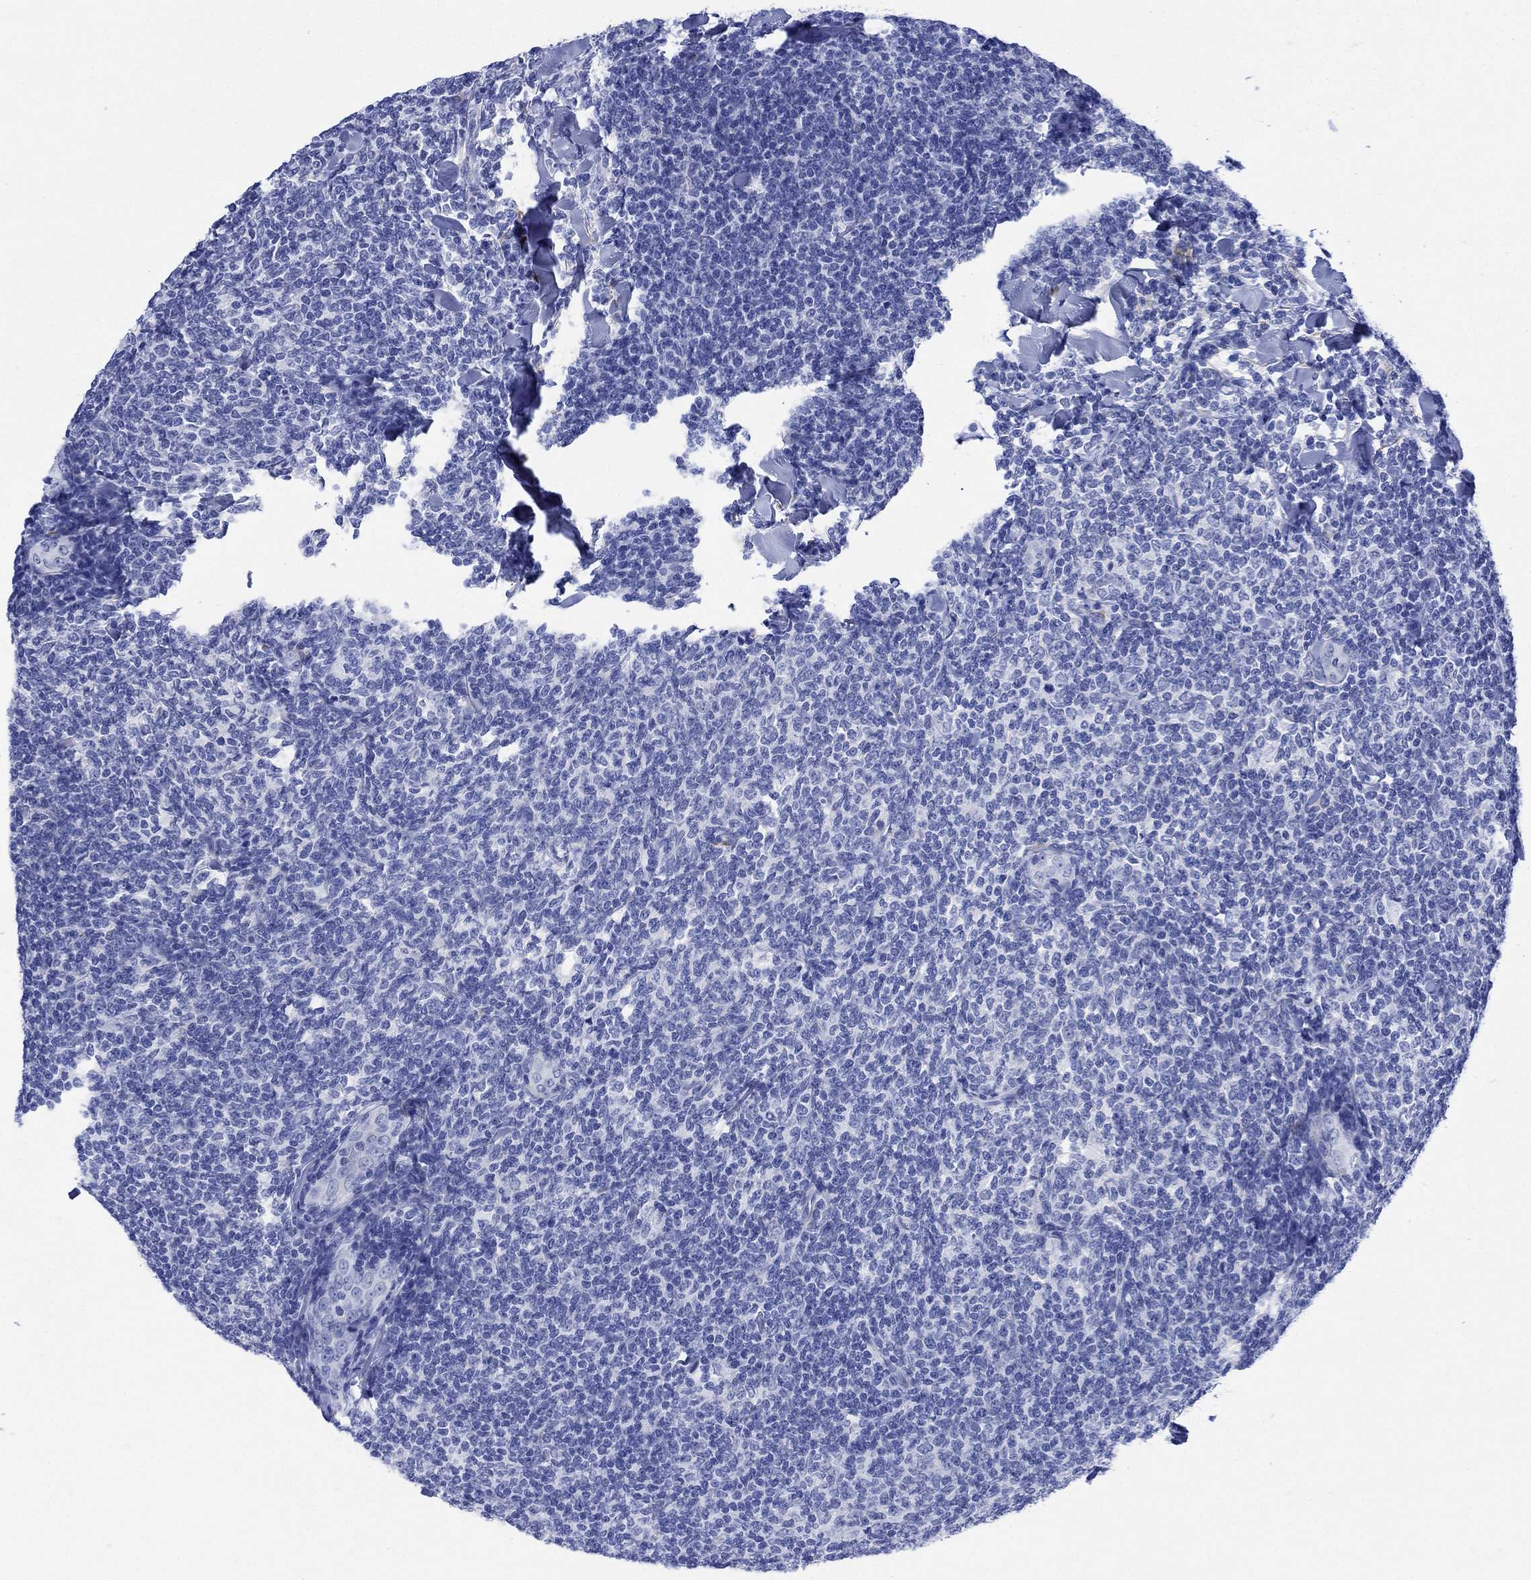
{"staining": {"intensity": "negative", "quantity": "none", "location": "none"}, "tissue": "lymphoma", "cell_type": "Tumor cells", "image_type": "cancer", "snomed": [{"axis": "morphology", "description": "Malignant lymphoma, non-Hodgkin's type, Low grade"}, {"axis": "topography", "description": "Lymph node"}], "caption": "Tumor cells are negative for protein expression in human lymphoma. (Stains: DAB (3,3'-diaminobenzidine) IHC with hematoxylin counter stain, Microscopy: brightfield microscopy at high magnification).", "gene": "MYL1", "patient": {"sex": "female", "age": 56}}